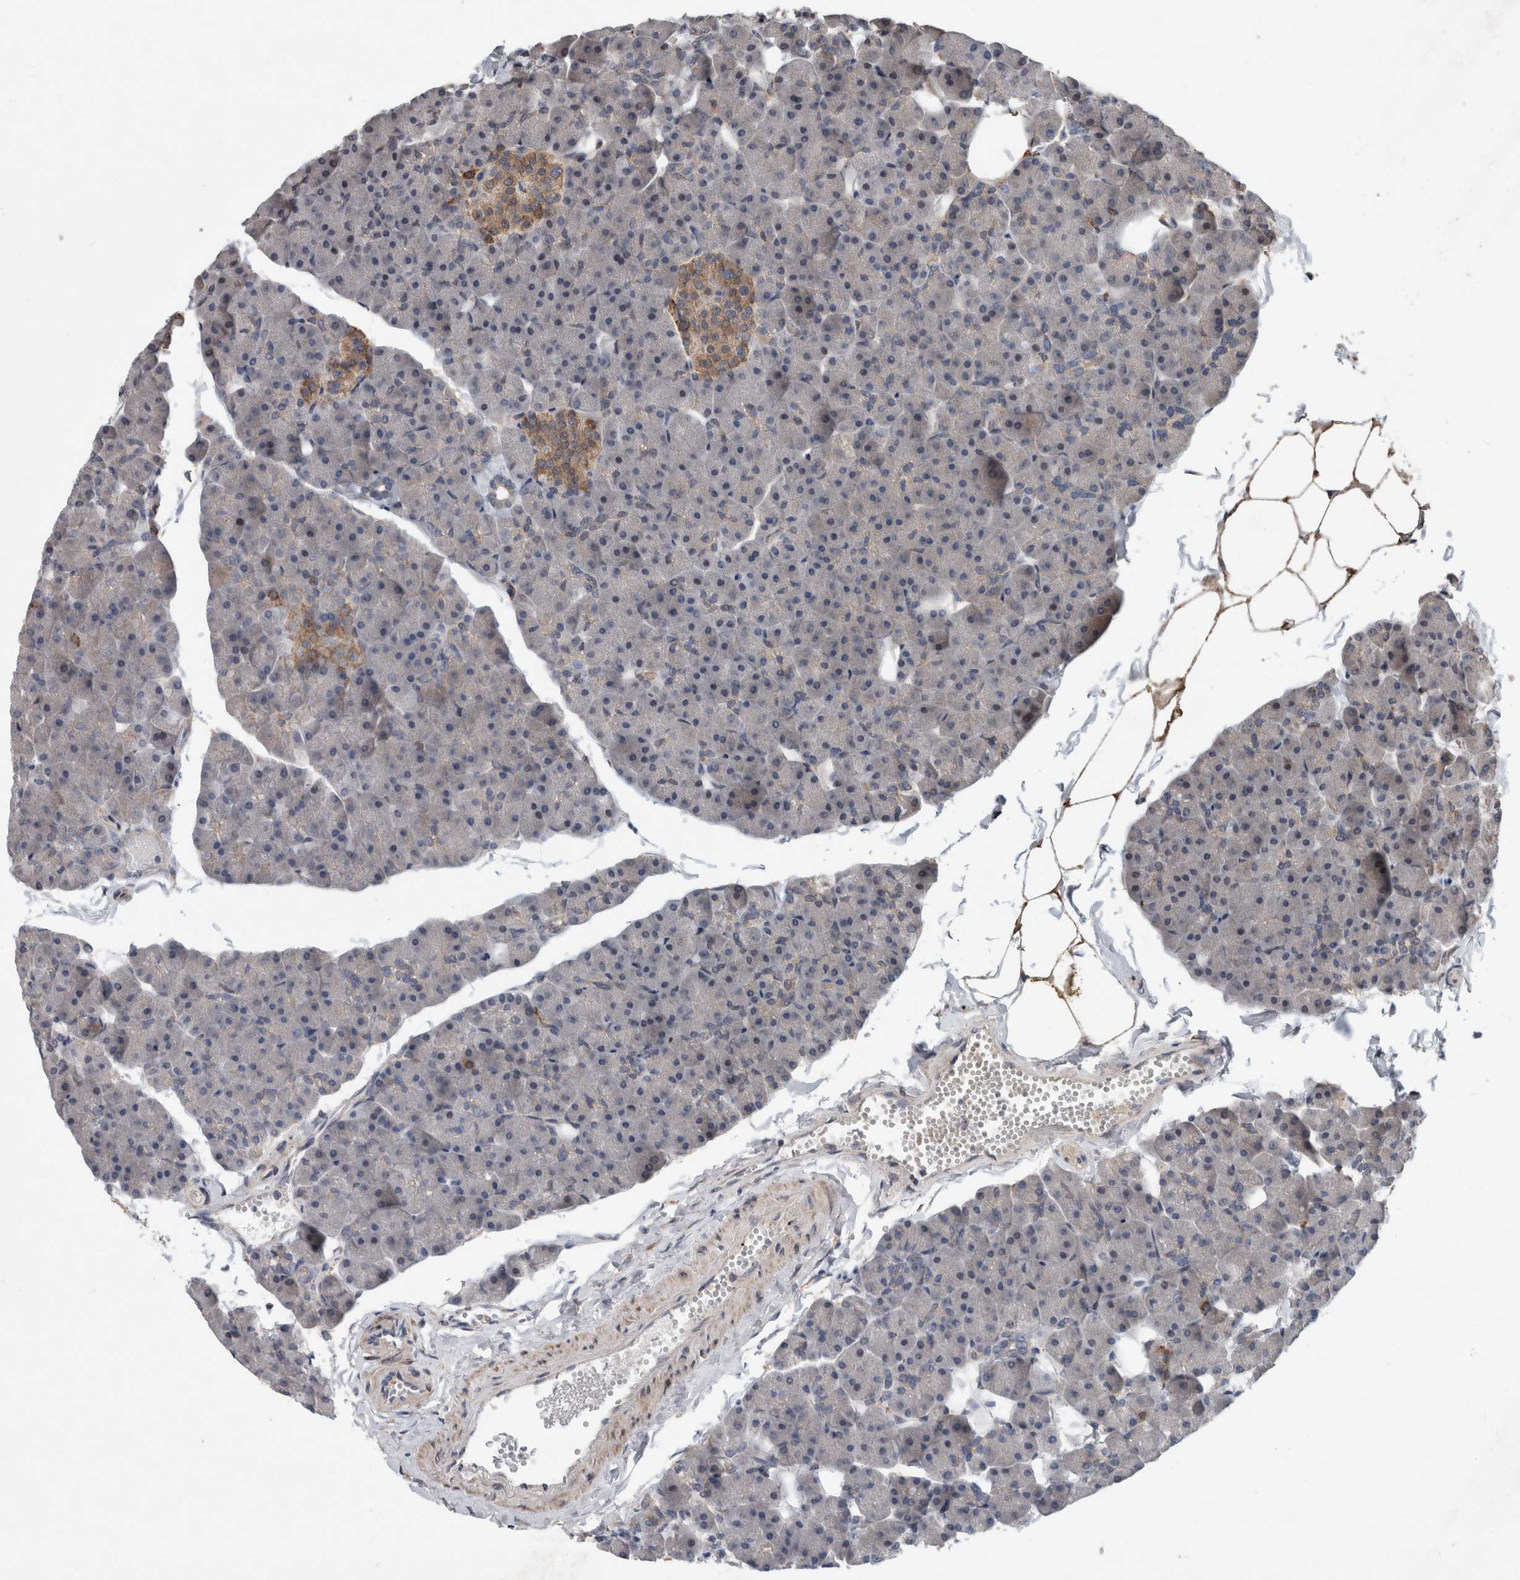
{"staining": {"intensity": "moderate", "quantity": "<25%", "location": "cytoplasmic/membranous"}, "tissue": "pancreas", "cell_type": "Exocrine glandular cells", "image_type": "normal", "snomed": [{"axis": "morphology", "description": "Normal tissue, NOS"}, {"axis": "topography", "description": "Pancreas"}], "caption": "Immunohistochemical staining of normal human pancreas shows low levels of moderate cytoplasmic/membranous staining in approximately <25% of exocrine glandular cells.", "gene": "GIMAP6", "patient": {"sex": "male", "age": 35}}